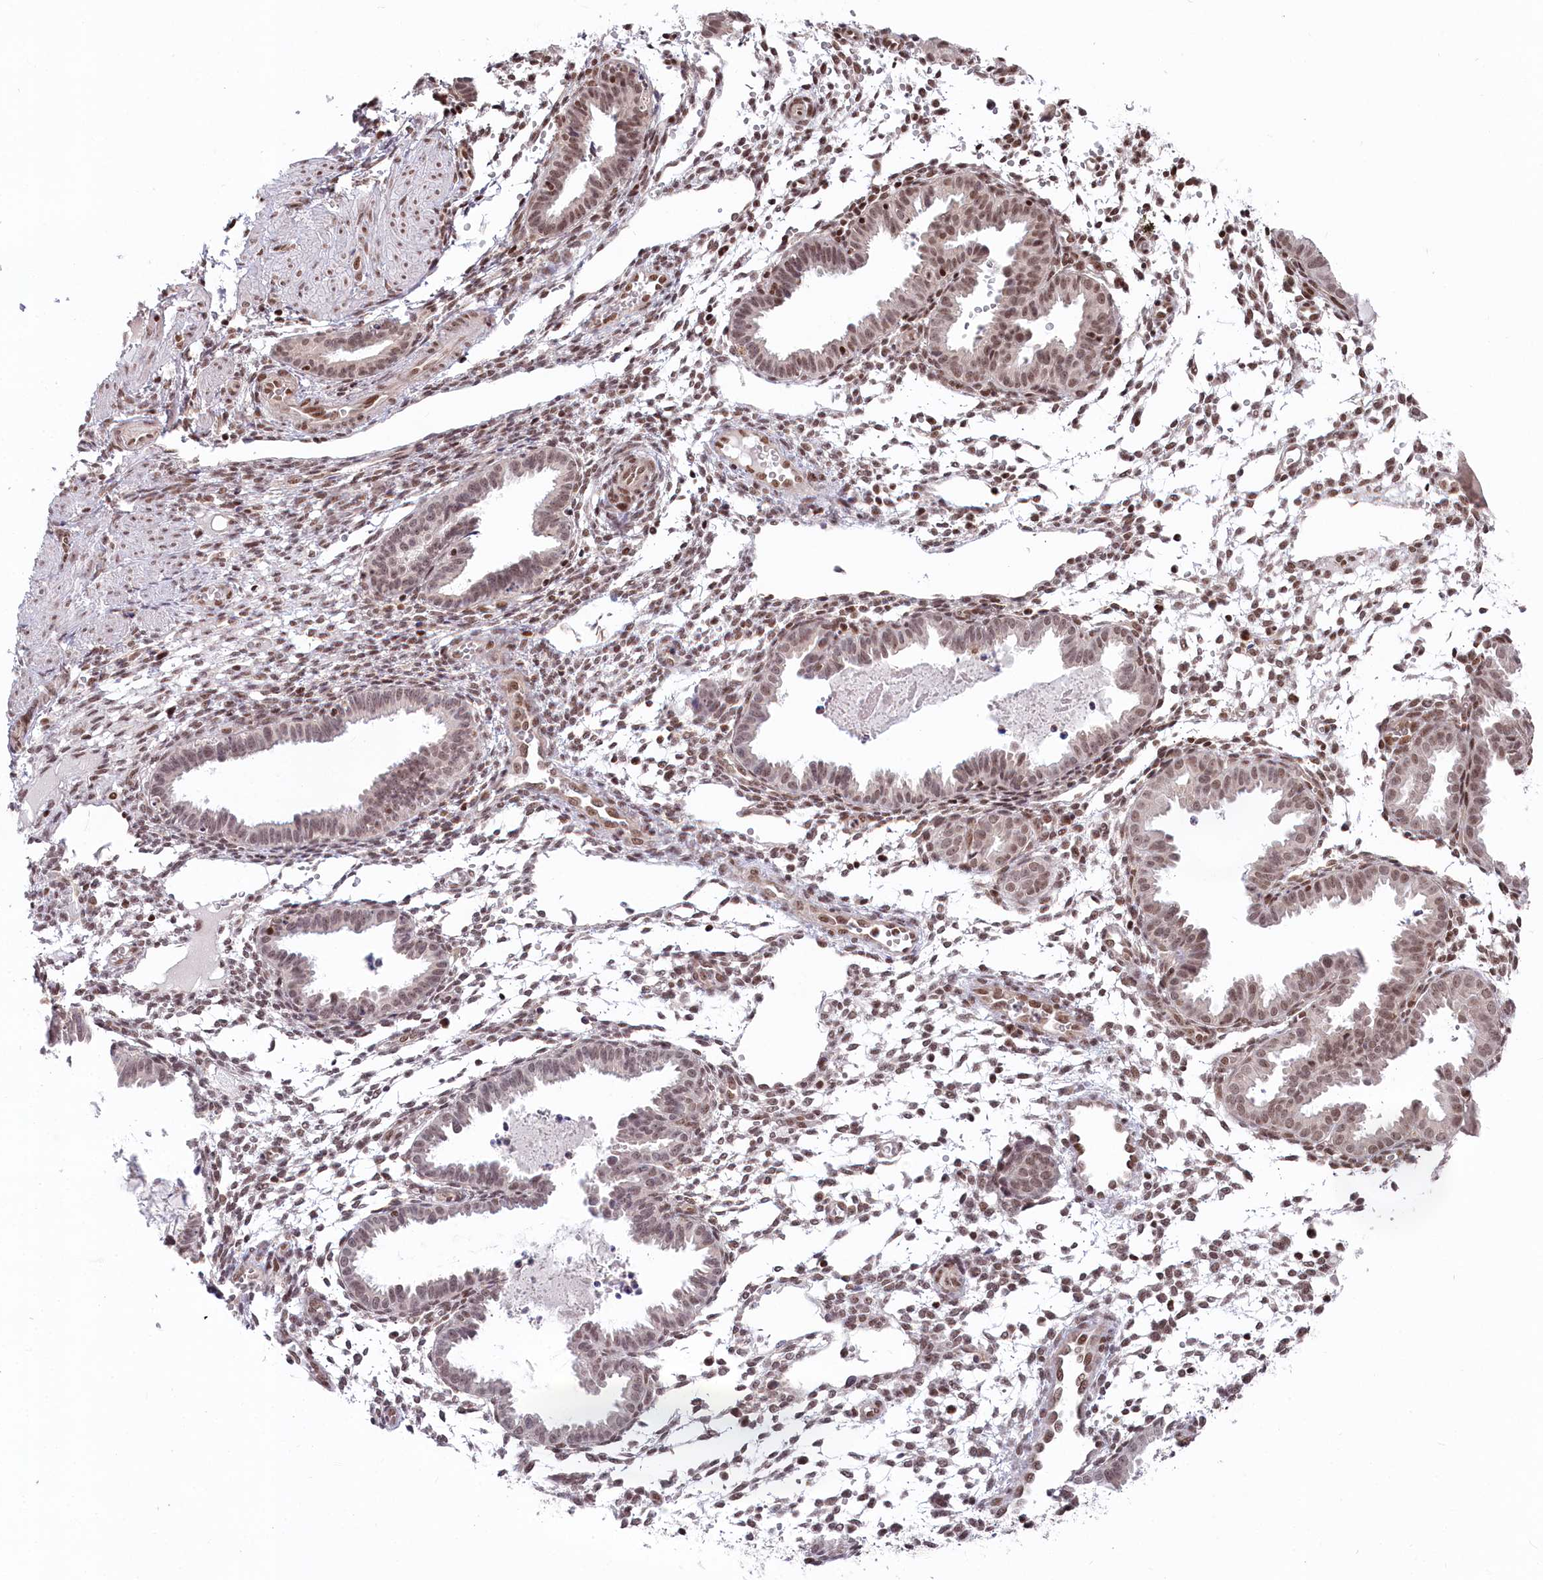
{"staining": {"intensity": "weak", "quantity": "25%-75%", "location": "nuclear"}, "tissue": "endometrium", "cell_type": "Cells in endometrial stroma", "image_type": "normal", "snomed": [{"axis": "morphology", "description": "Normal tissue, NOS"}, {"axis": "topography", "description": "Endometrium"}], "caption": "Immunohistochemical staining of unremarkable endometrium shows weak nuclear protein staining in approximately 25%-75% of cells in endometrial stroma.", "gene": "CGGBP1", "patient": {"sex": "female", "age": 33}}